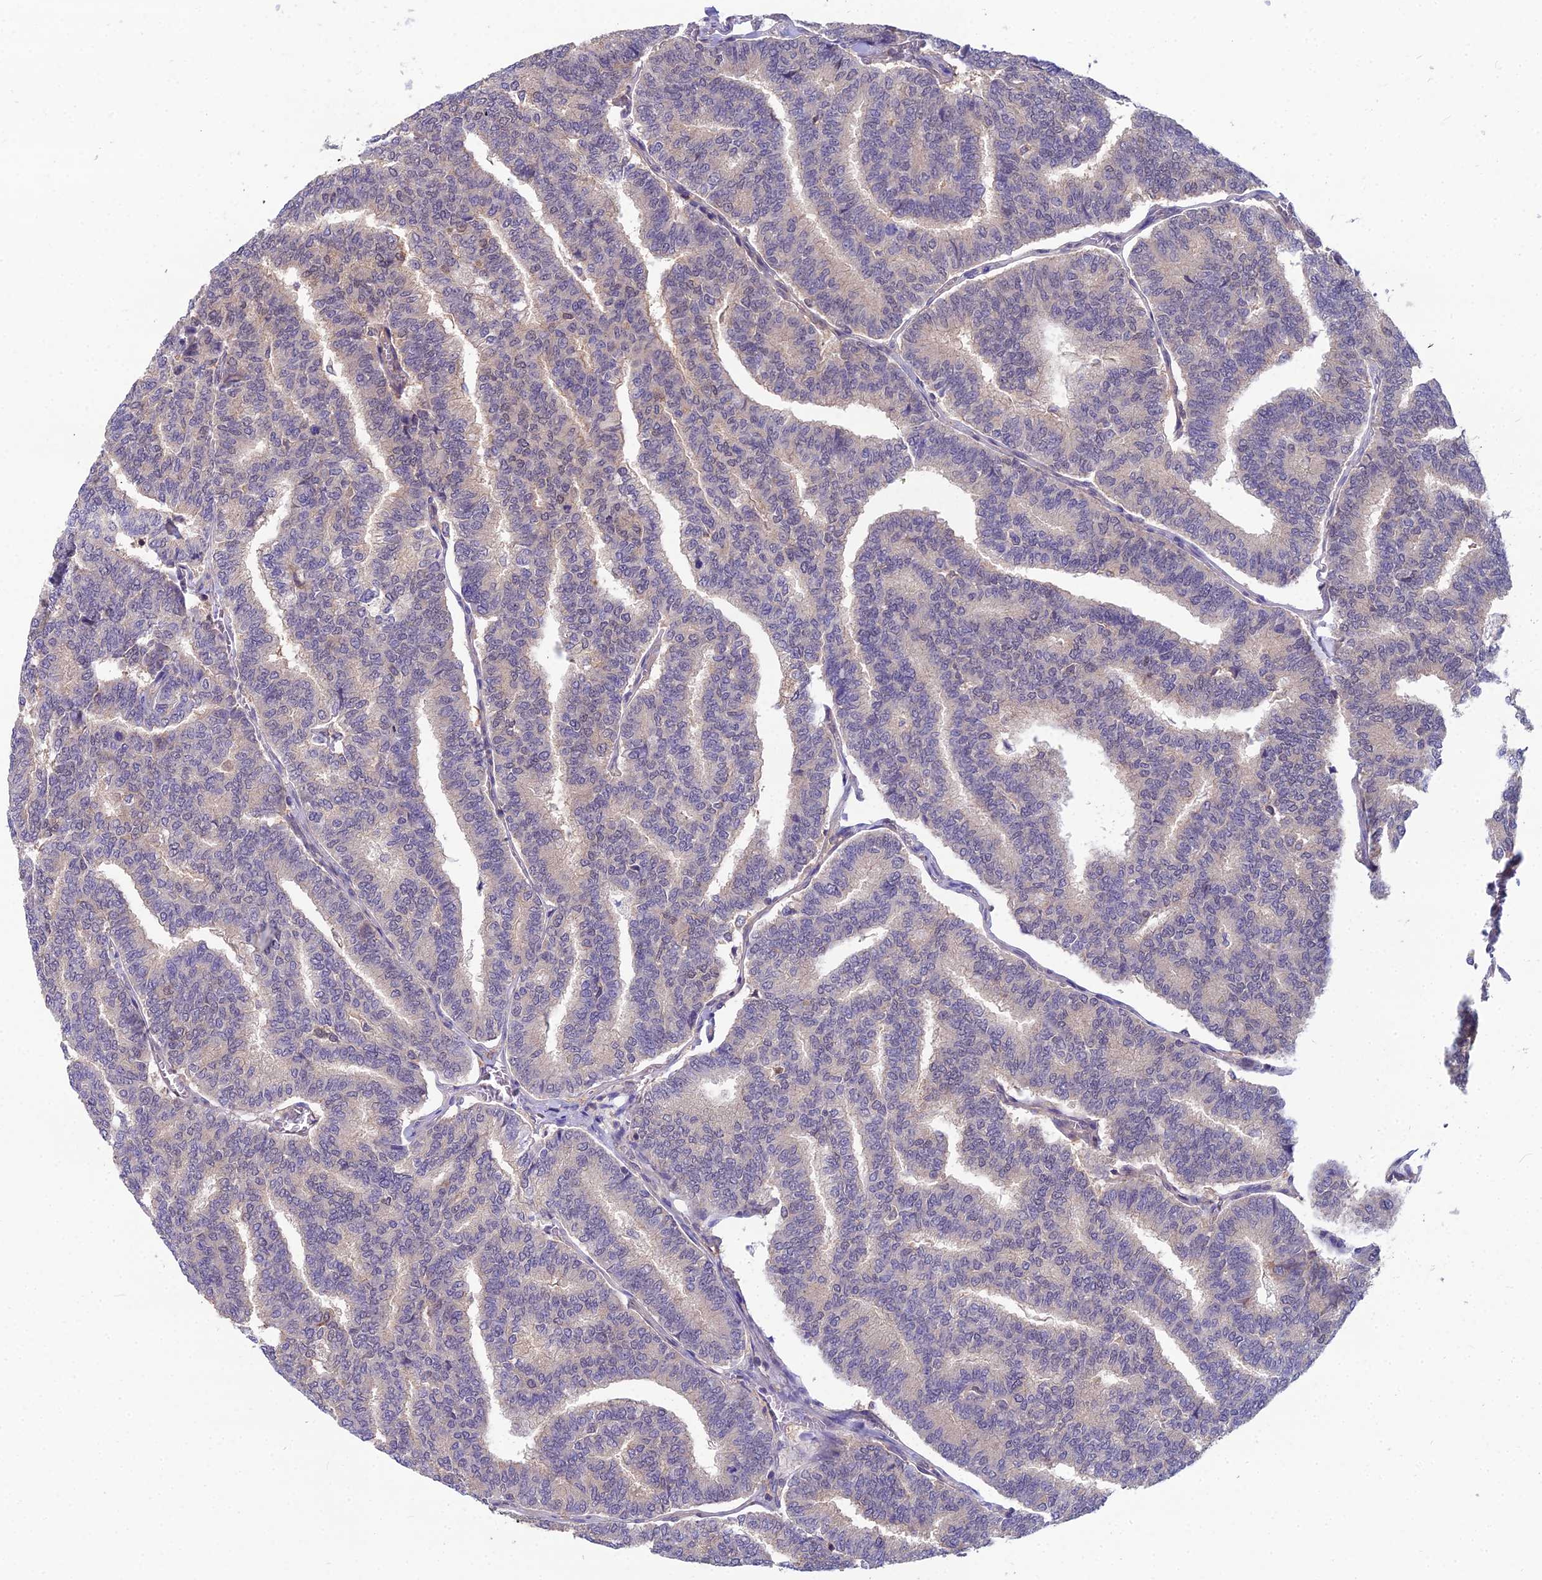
{"staining": {"intensity": "negative", "quantity": "none", "location": "none"}, "tissue": "thyroid cancer", "cell_type": "Tumor cells", "image_type": "cancer", "snomed": [{"axis": "morphology", "description": "Papillary adenocarcinoma, NOS"}, {"axis": "topography", "description": "Thyroid gland"}], "caption": "IHC image of neoplastic tissue: human papillary adenocarcinoma (thyroid) stained with DAB demonstrates no significant protein positivity in tumor cells.", "gene": "MVD", "patient": {"sex": "female", "age": 35}}